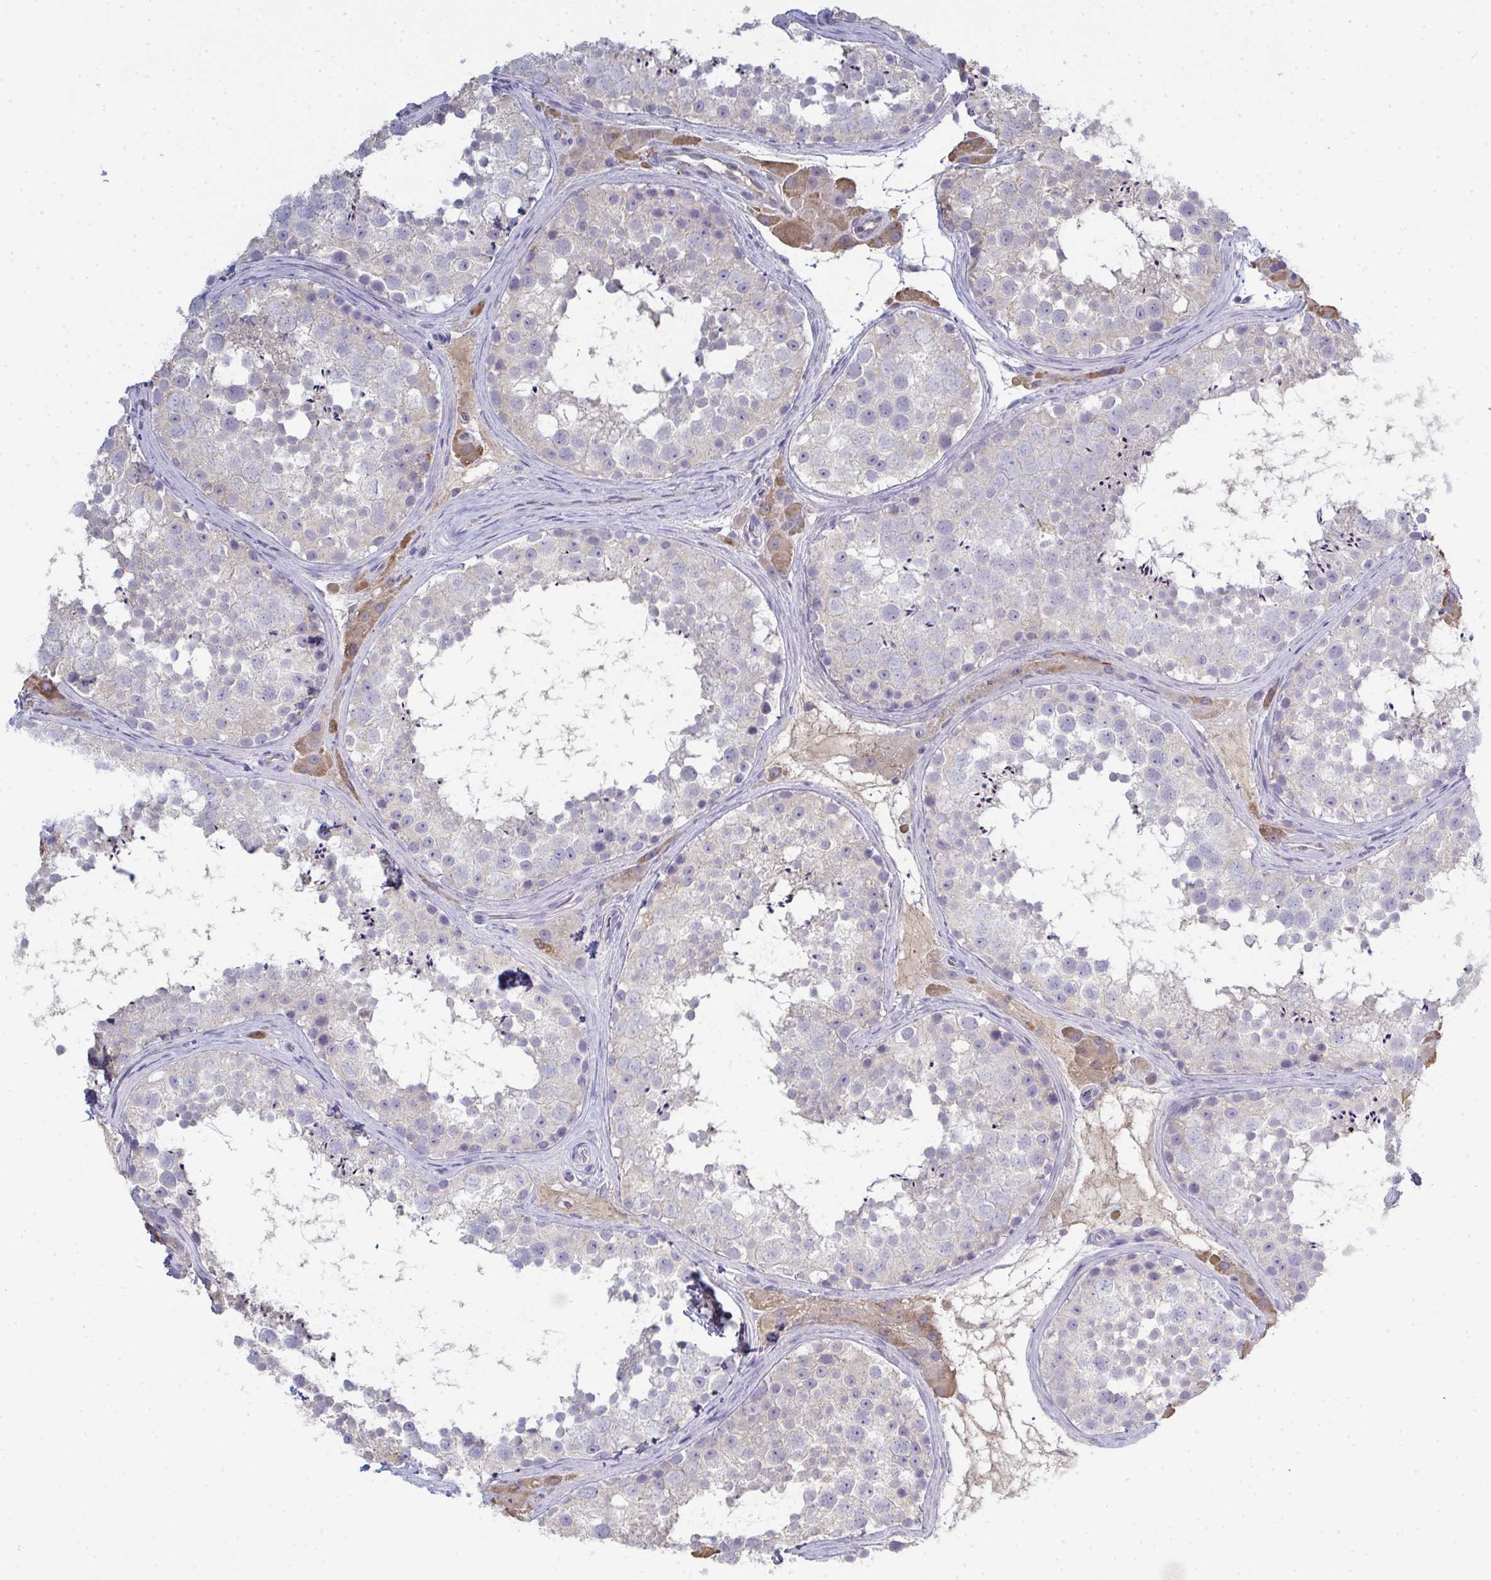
{"staining": {"intensity": "negative", "quantity": "none", "location": "none"}, "tissue": "testis", "cell_type": "Cells in seminiferous ducts", "image_type": "normal", "snomed": [{"axis": "morphology", "description": "Normal tissue, NOS"}, {"axis": "topography", "description": "Testis"}], "caption": "High power microscopy image of an immunohistochemistry (IHC) photomicrograph of normal testis, revealing no significant positivity in cells in seminiferous ducts. Nuclei are stained in blue.", "gene": "ADAM21", "patient": {"sex": "male", "age": 41}}